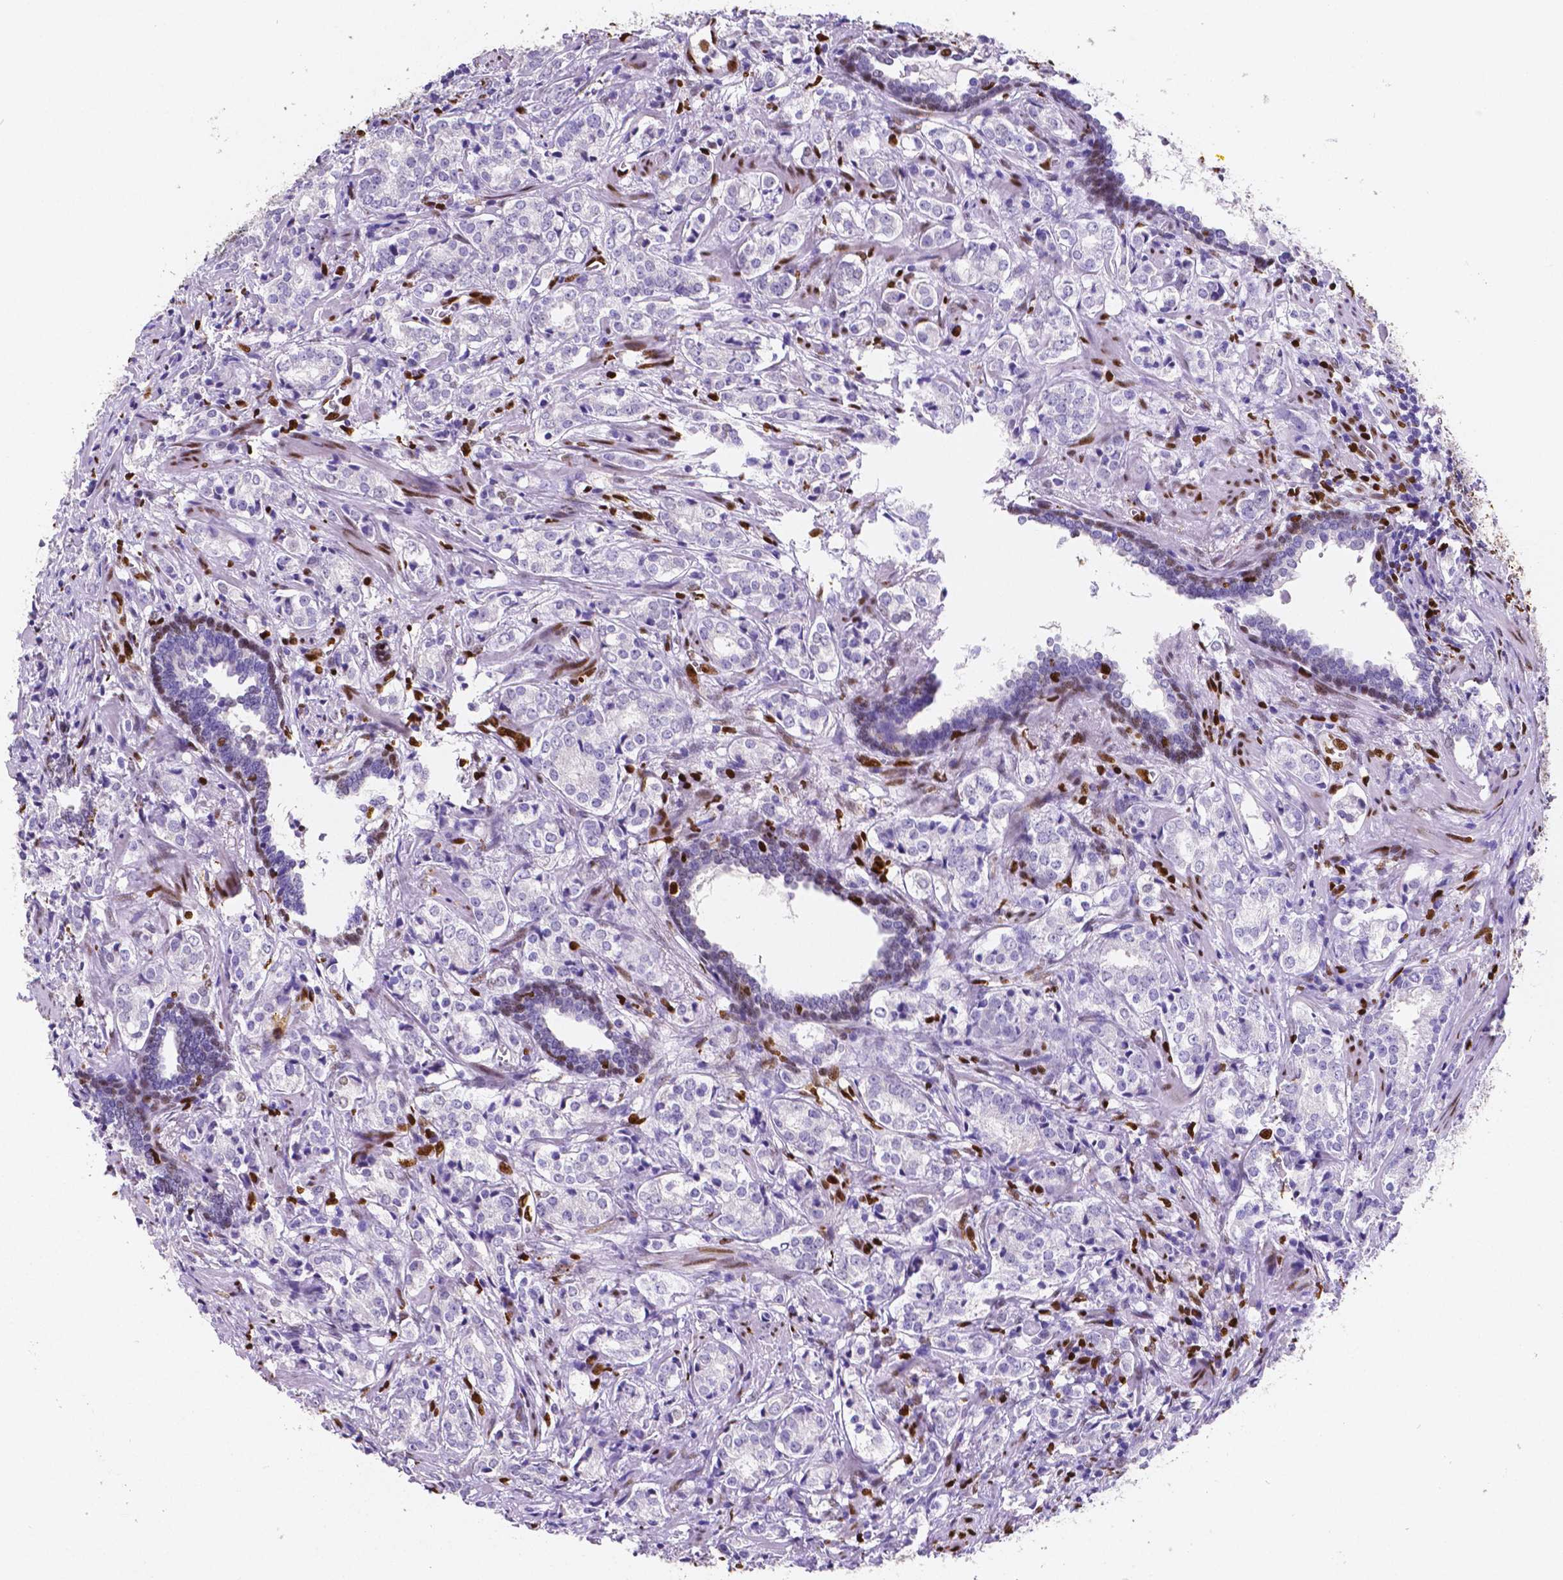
{"staining": {"intensity": "negative", "quantity": "none", "location": "none"}, "tissue": "prostate cancer", "cell_type": "Tumor cells", "image_type": "cancer", "snomed": [{"axis": "morphology", "description": "Adenocarcinoma, NOS"}, {"axis": "topography", "description": "Prostate and seminal vesicle, NOS"}], "caption": "IHC photomicrograph of human prostate adenocarcinoma stained for a protein (brown), which exhibits no positivity in tumor cells. The staining is performed using DAB brown chromogen with nuclei counter-stained in using hematoxylin.", "gene": "MEF2C", "patient": {"sex": "male", "age": 63}}